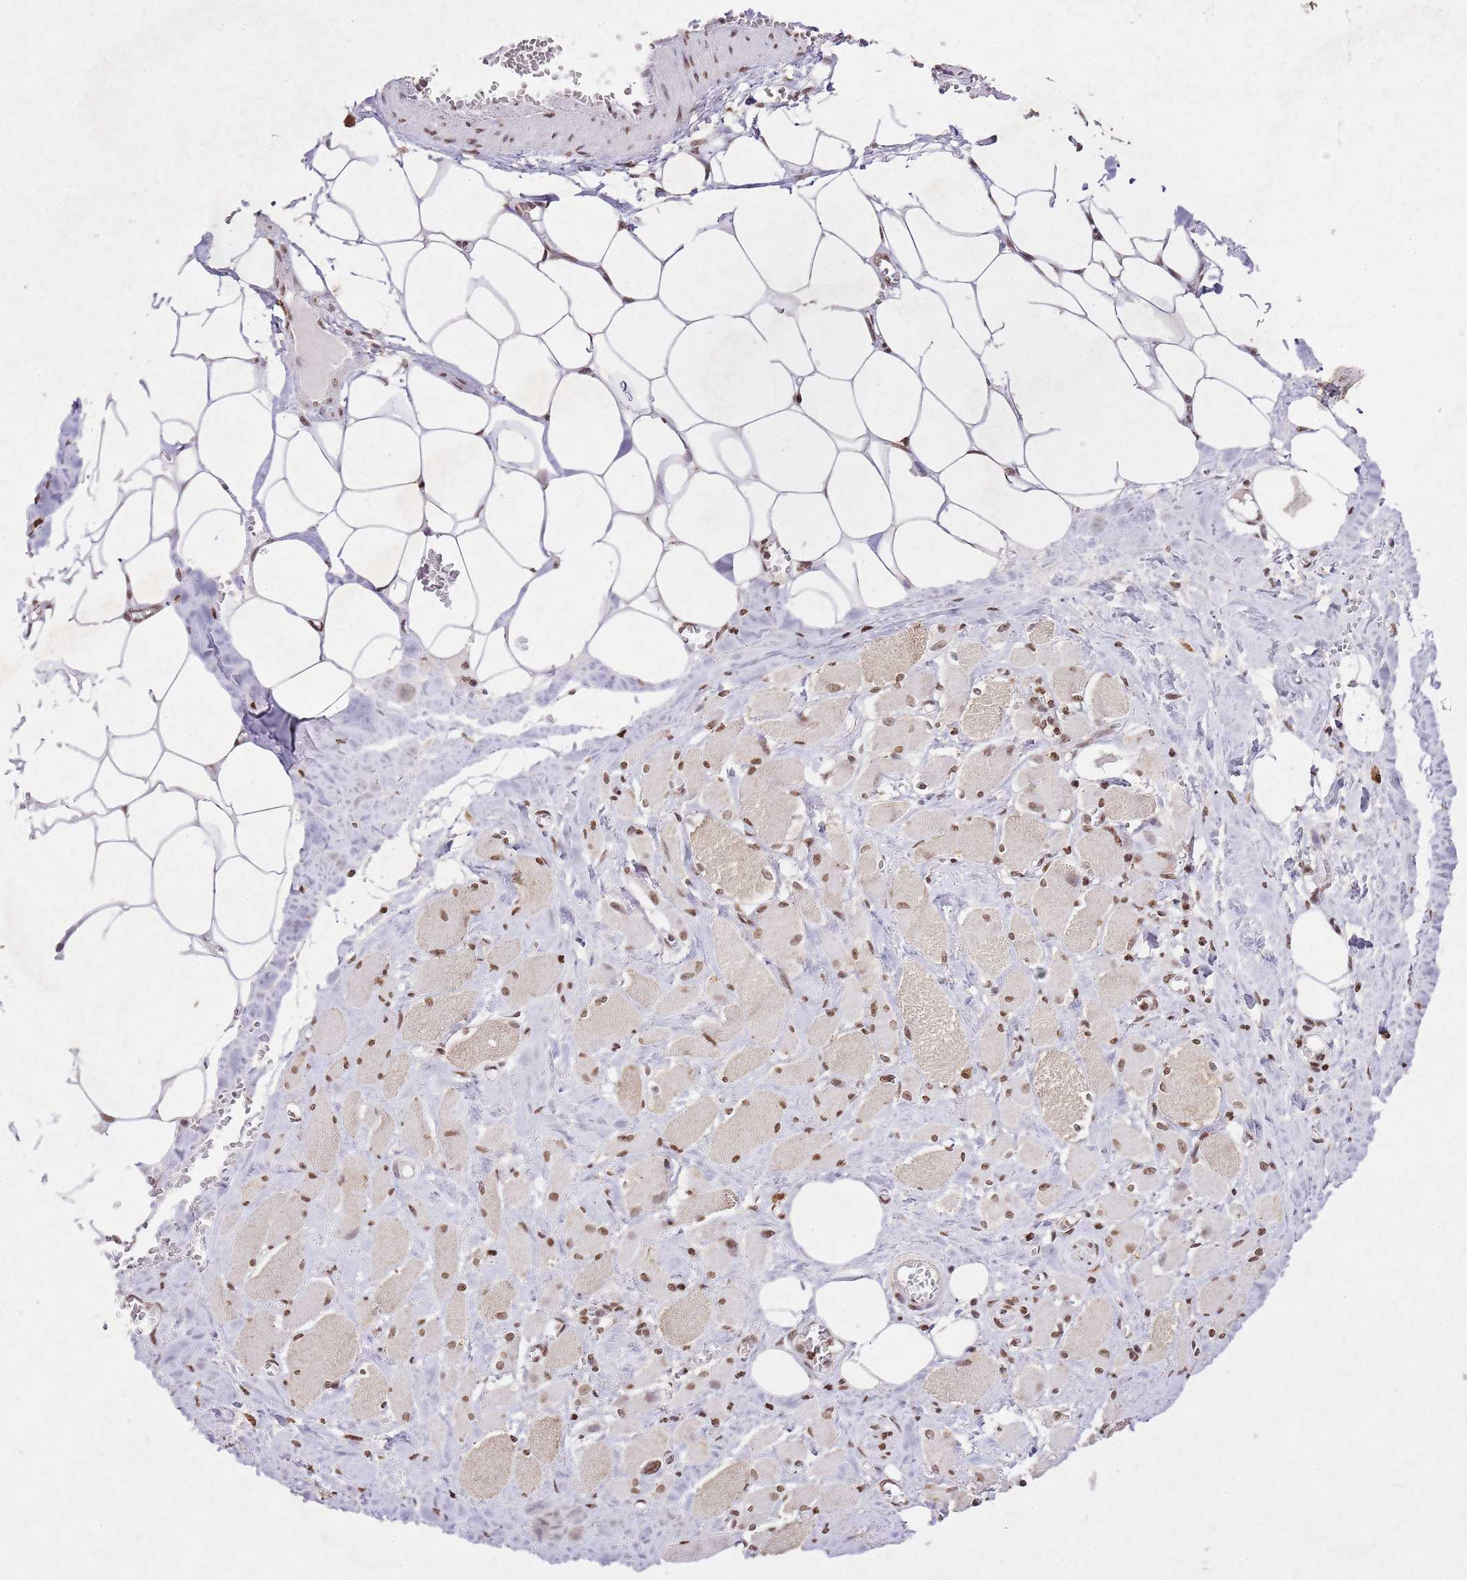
{"staining": {"intensity": "moderate", "quantity": ">75%", "location": "nuclear"}, "tissue": "skeletal muscle", "cell_type": "Myocytes", "image_type": "normal", "snomed": [{"axis": "morphology", "description": "Normal tissue, NOS"}, {"axis": "morphology", "description": "Basal cell carcinoma"}, {"axis": "topography", "description": "Skeletal muscle"}], "caption": "An image of human skeletal muscle stained for a protein exhibits moderate nuclear brown staining in myocytes.", "gene": "BMAL1", "patient": {"sex": "female", "age": 64}}